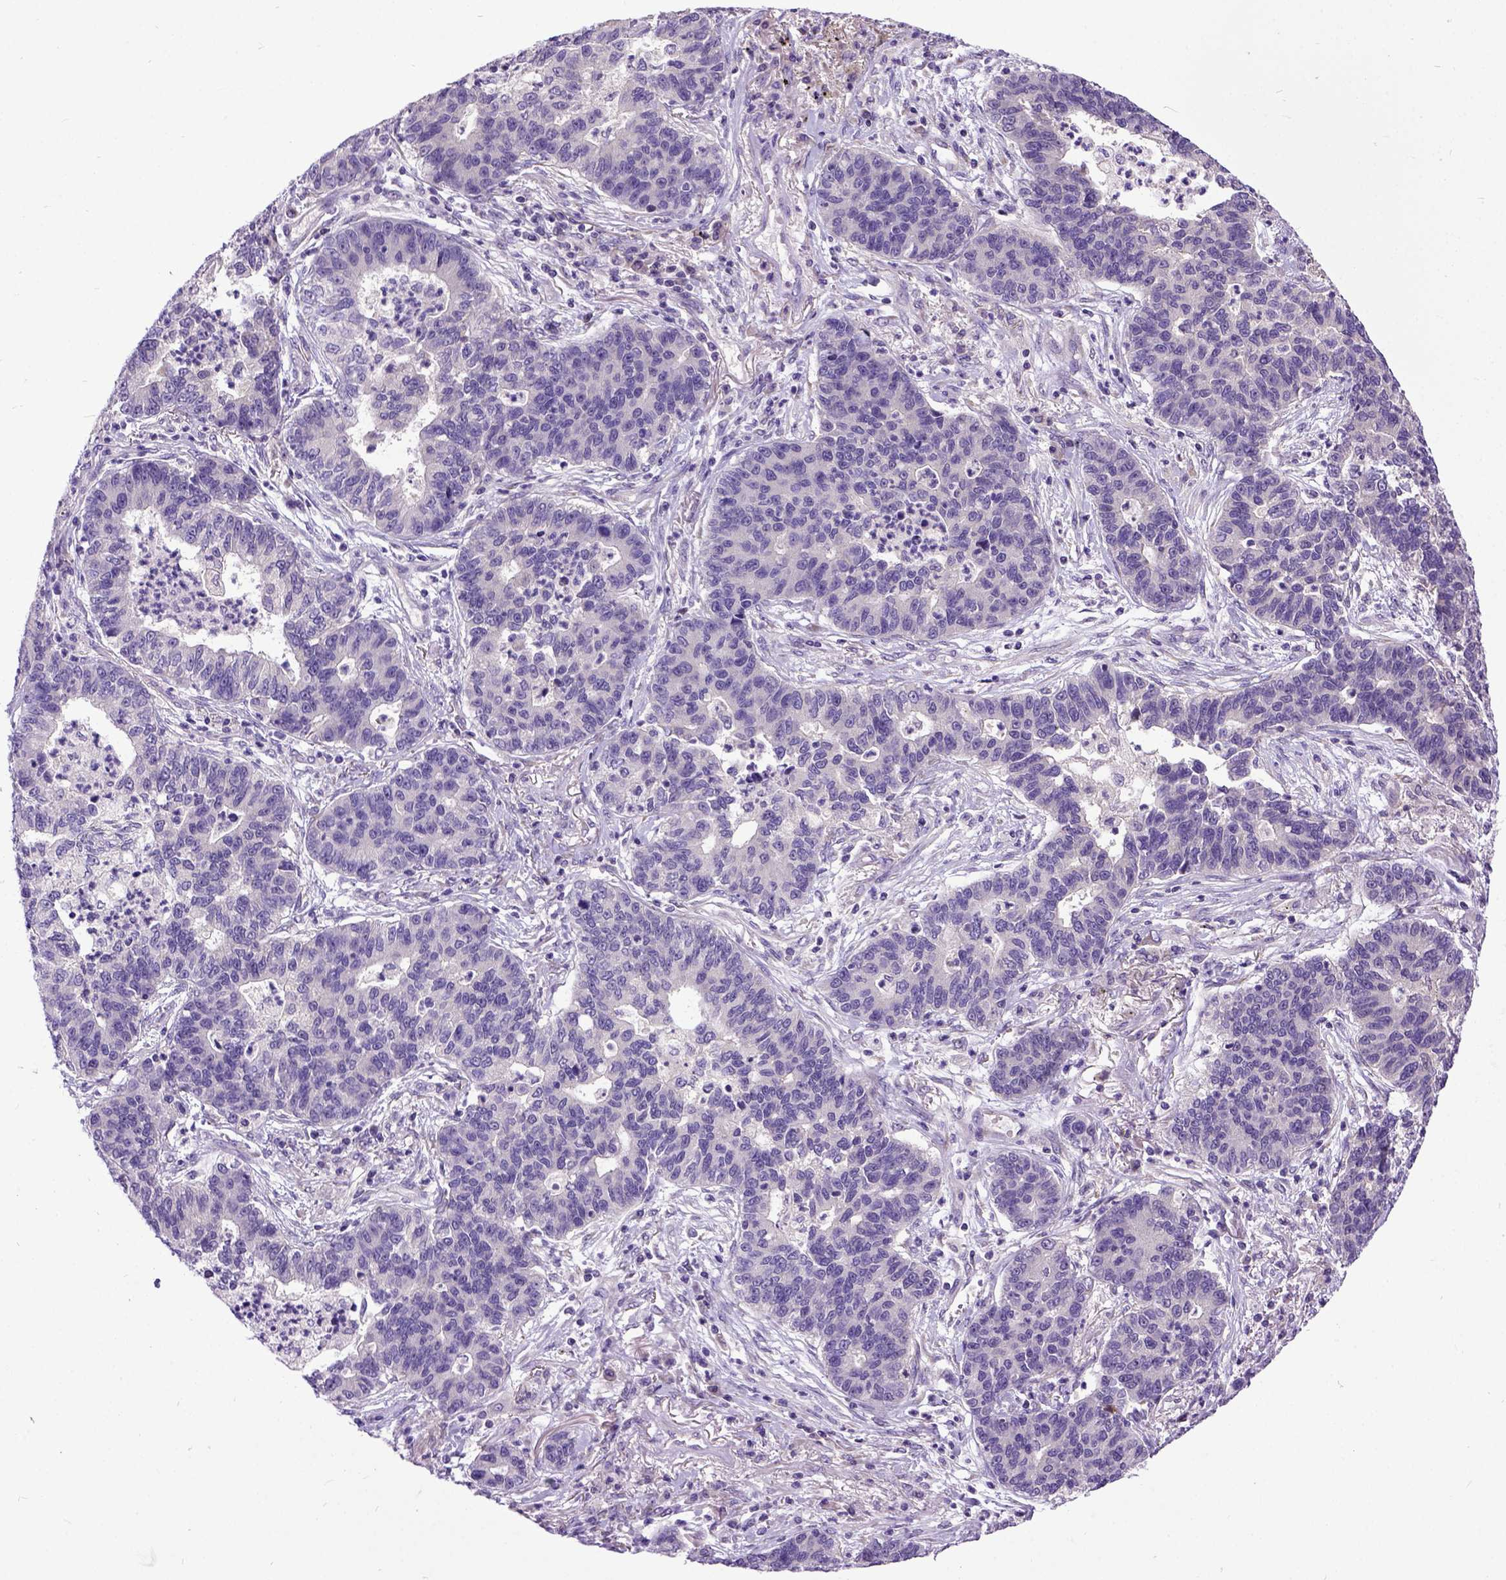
{"staining": {"intensity": "negative", "quantity": "none", "location": "none"}, "tissue": "lung cancer", "cell_type": "Tumor cells", "image_type": "cancer", "snomed": [{"axis": "morphology", "description": "Adenocarcinoma, NOS"}, {"axis": "topography", "description": "Lung"}], "caption": "A histopathology image of lung adenocarcinoma stained for a protein exhibits no brown staining in tumor cells.", "gene": "NEK5", "patient": {"sex": "female", "age": 57}}